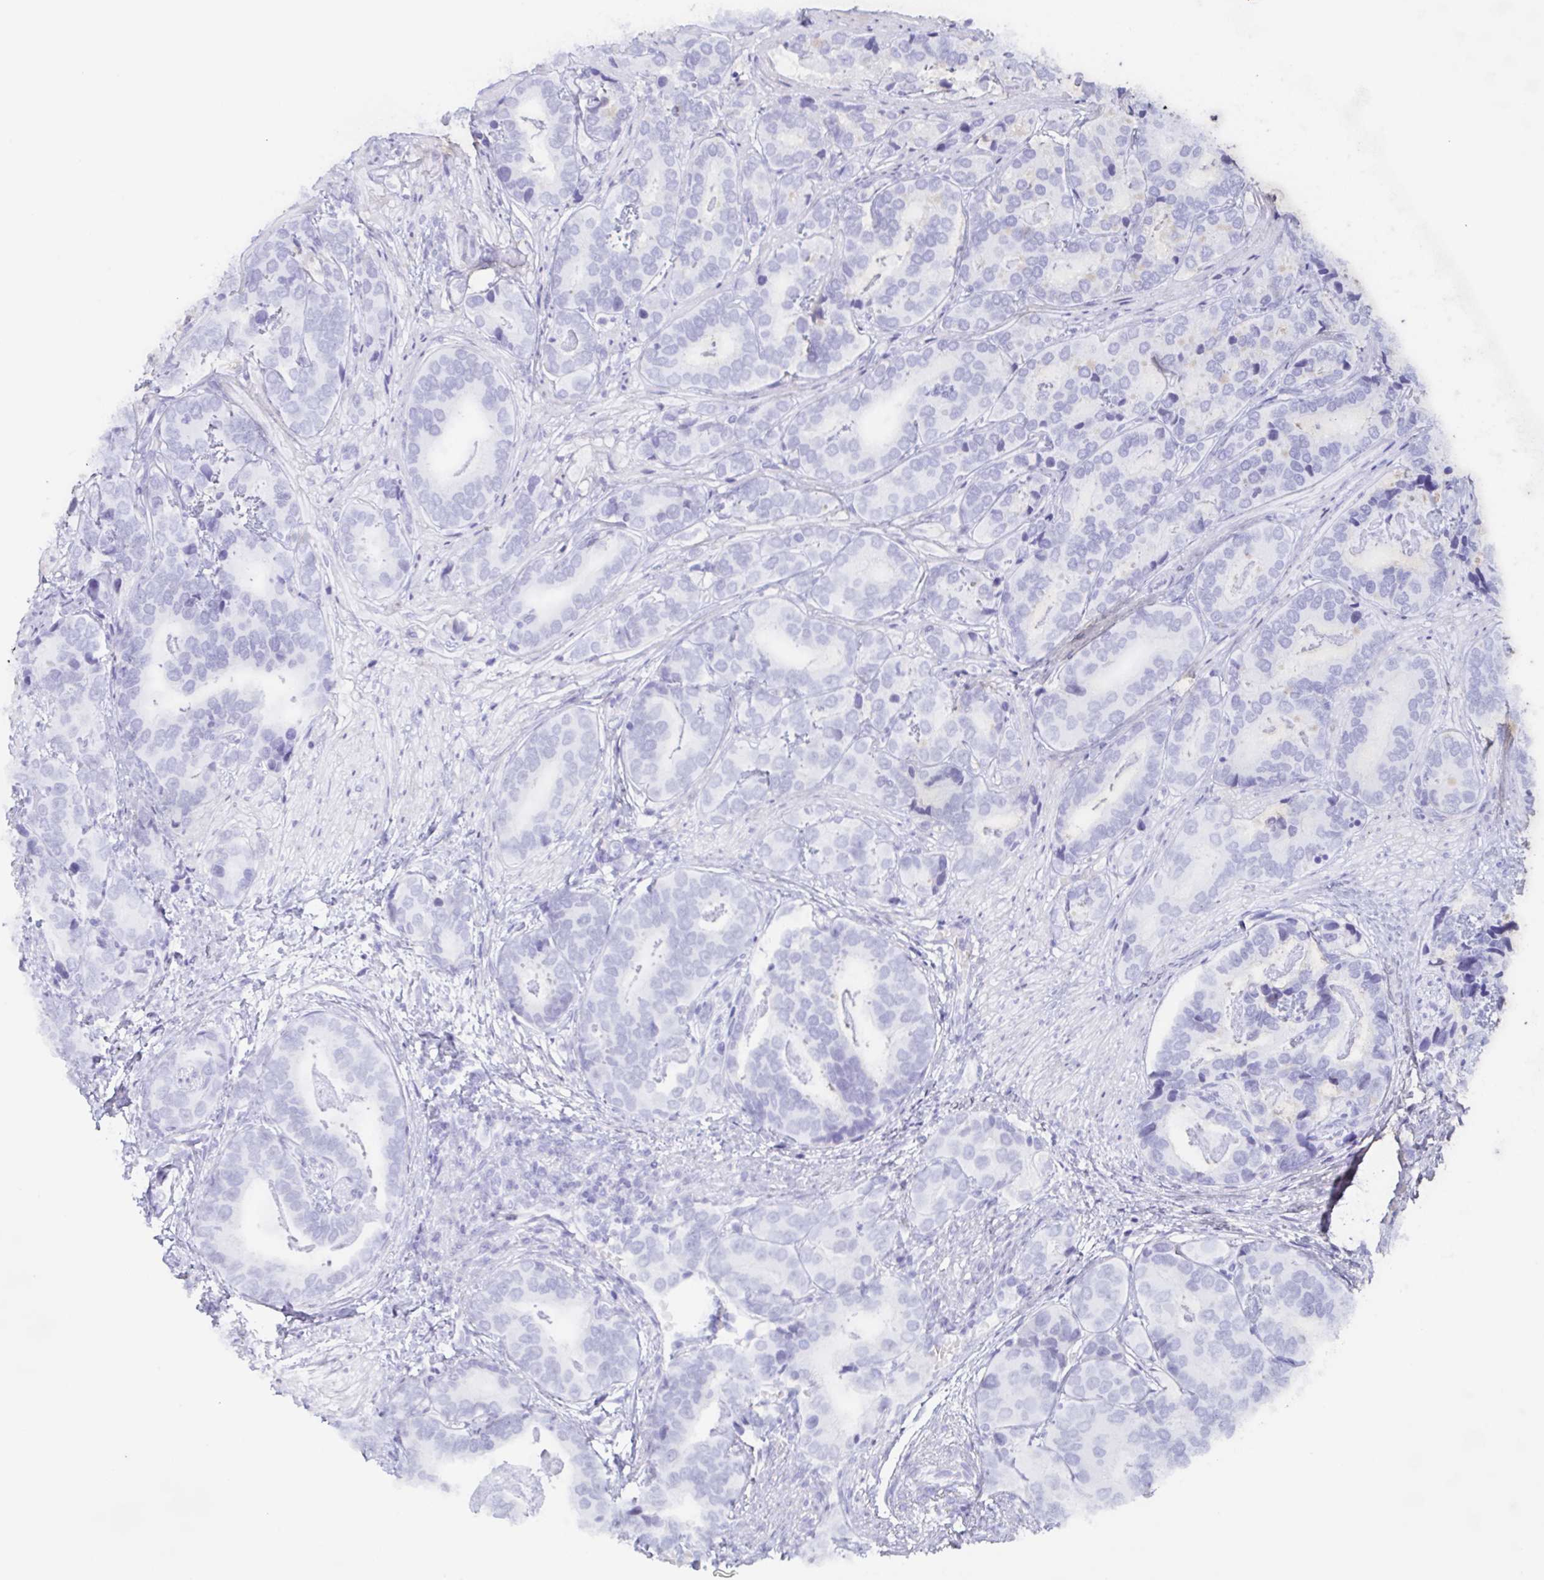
{"staining": {"intensity": "negative", "quantity": "none", "location": "none"}, "tissue": "prostate cancer", "cell_type": "Tumor cells", "image_type": "cancer", "snomed": [{"axis": "morphology", "description": "Adenocarcinoma, High grade"}, {"axis": "topography", "description": "Prostate"}], "caption": "Prostate adenocarcinoma (high-grade) was stained to show a protein in brown. There is no significant positivity in tumor cells.", "gene": "POU2F3", "patient": {"sex": "male", "age": 71}}